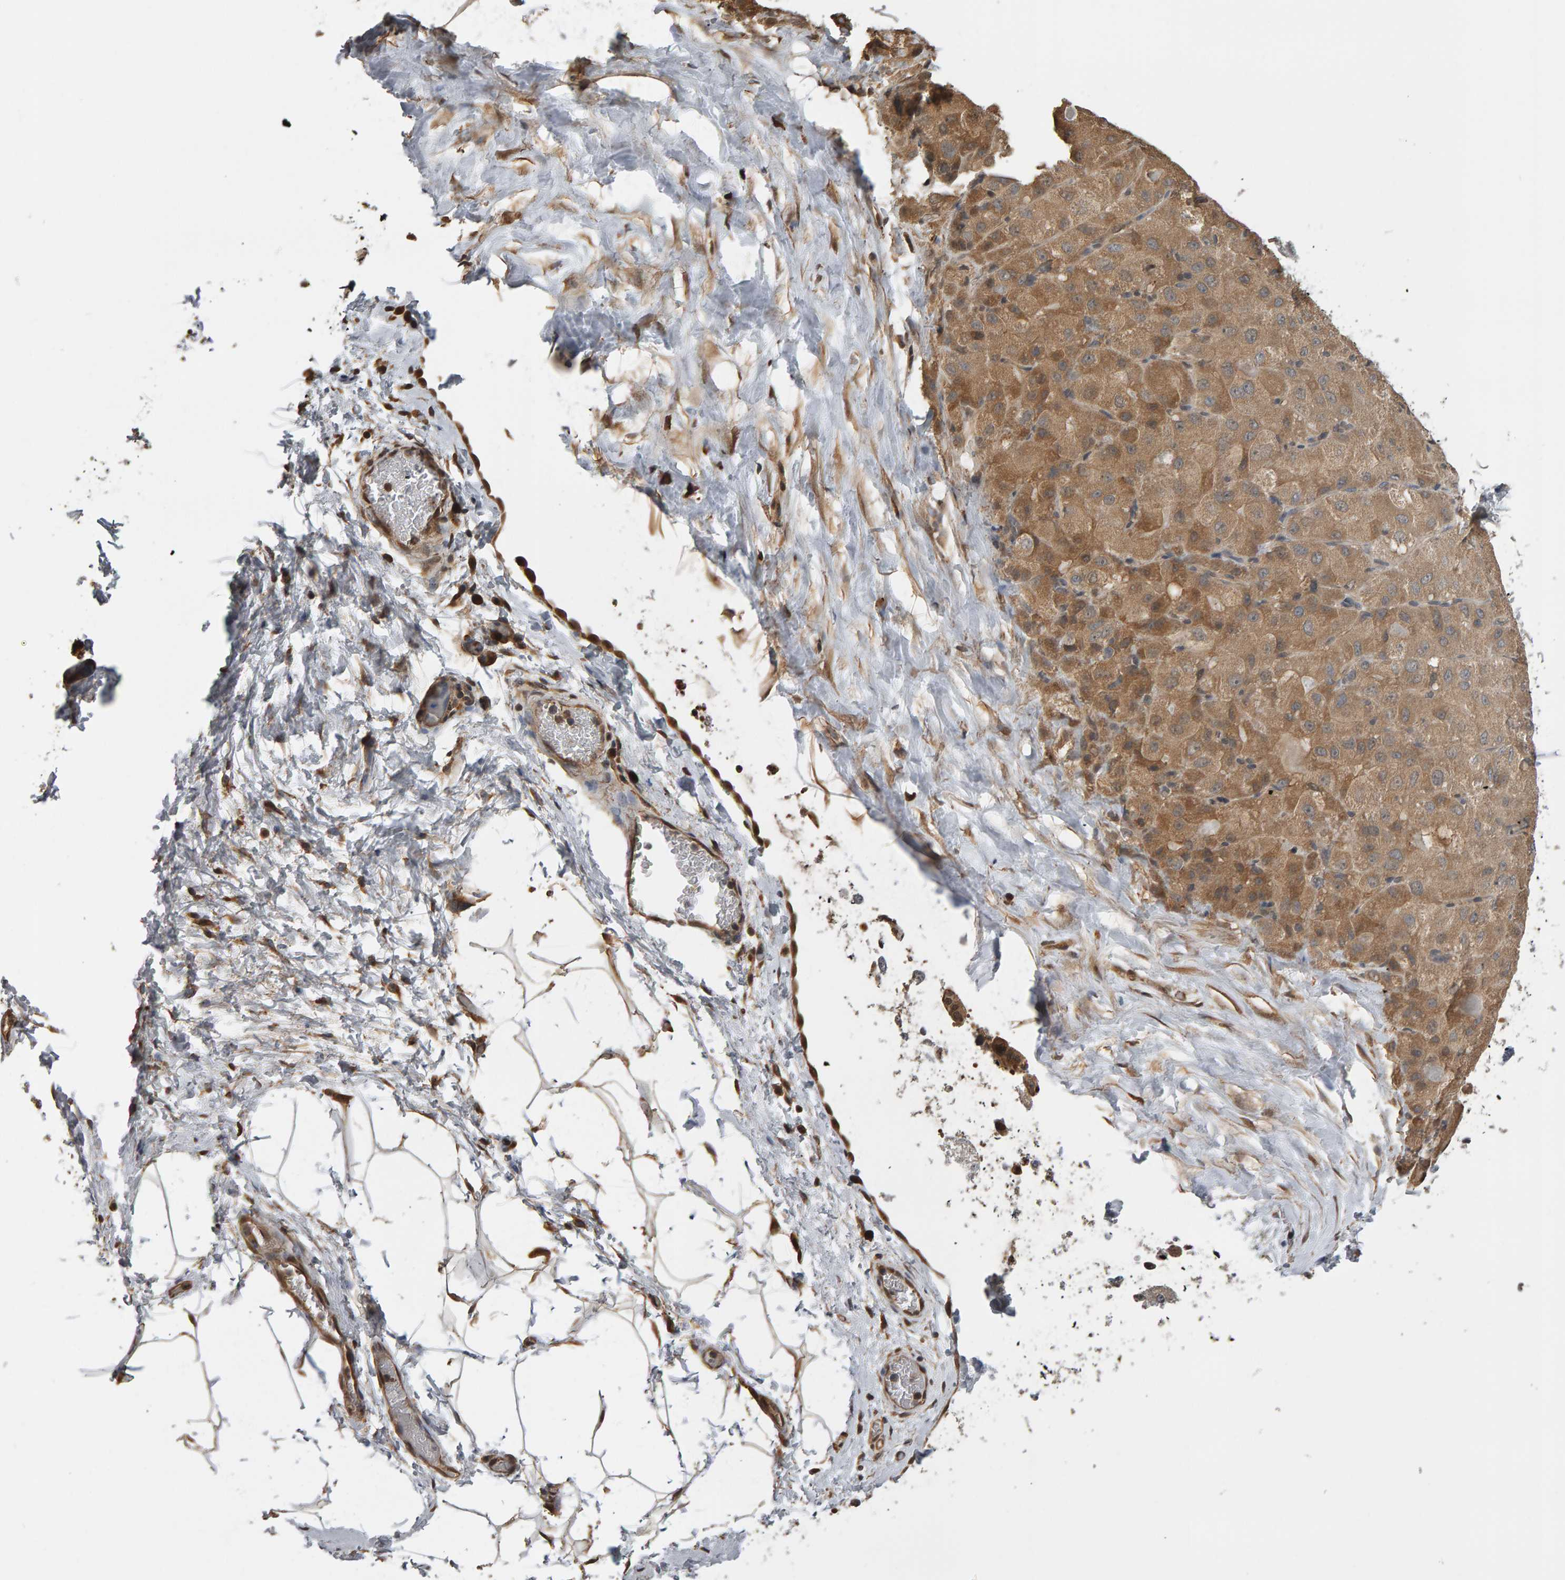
{"staining": {"intensity": "moderate", "quantity": ">75%", "location": "cytoplasmic/membranous"}, "tissue": "liver cancer", "cell_type": "Tumor cells", "image_type": "cancer", "snomed": [{"axis": "morphology", "description": "Carcinoma, Hepatocellular, NOS"}, {"axis": "topography", "description": "Liver"}], "caption": "Moderate cytoplasmic/membranous staining for a protein is seen in about >75% of tumor cells of liver hepatocellular carcinoma using immunohistochemistry (IHC).", "gene": "COASY", "patient": {"sex": "male", "age": 80}}